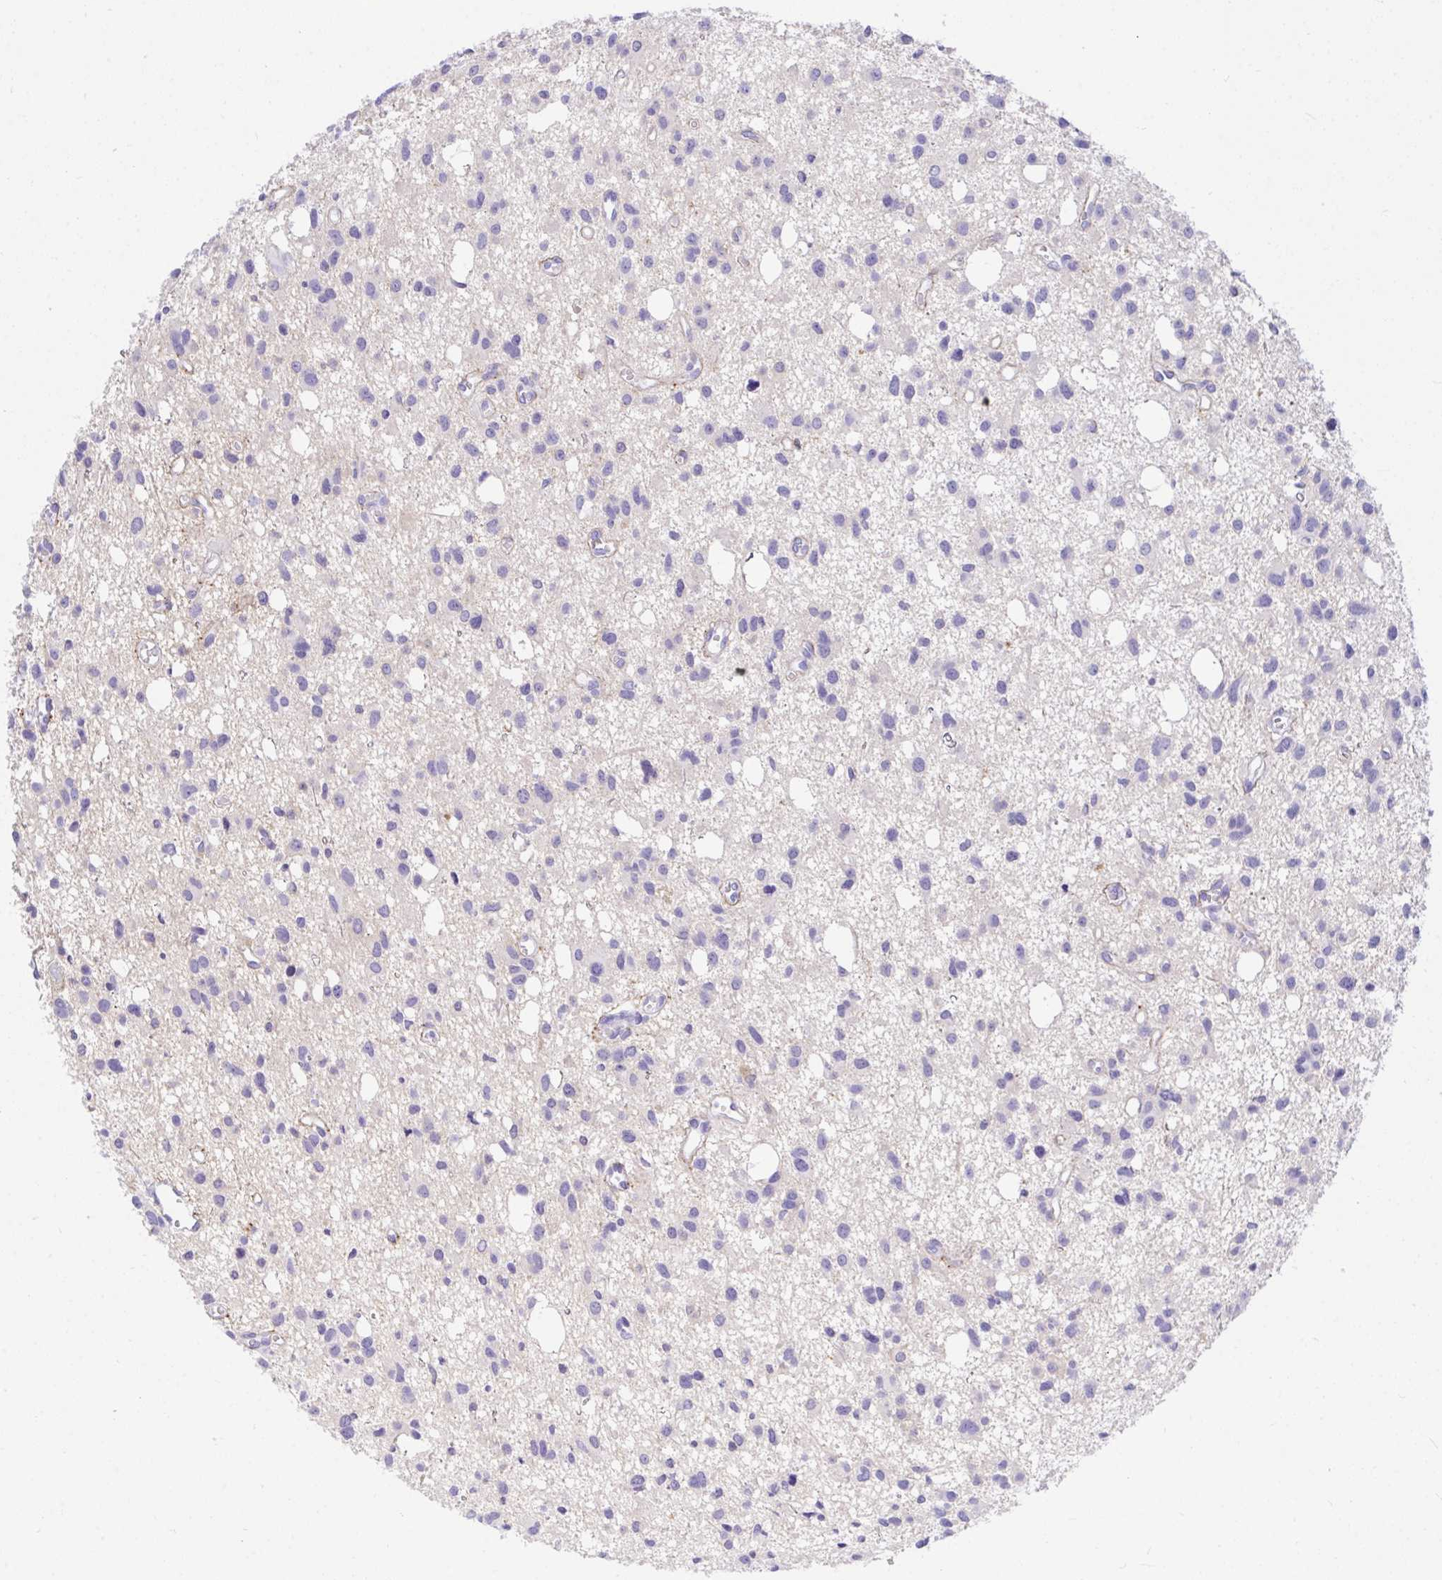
{"staining": {"intensity": "negative", "quantity": "none", "location": "none"}, "tissue": "glioma", "cell_type": "Tumor cells", "image_type": "cancer", "snomed": [{"axis": "morphology", "description": "Glioma, malignant, High grade"}, {"axis": "topography", "description": "Brain"}], "caption": "The image exhibits no significant positivity in tumor cells of malignant high-grade glioma.", "gene": "TLN2", "patient": {"sex": "male", "age": 23}}